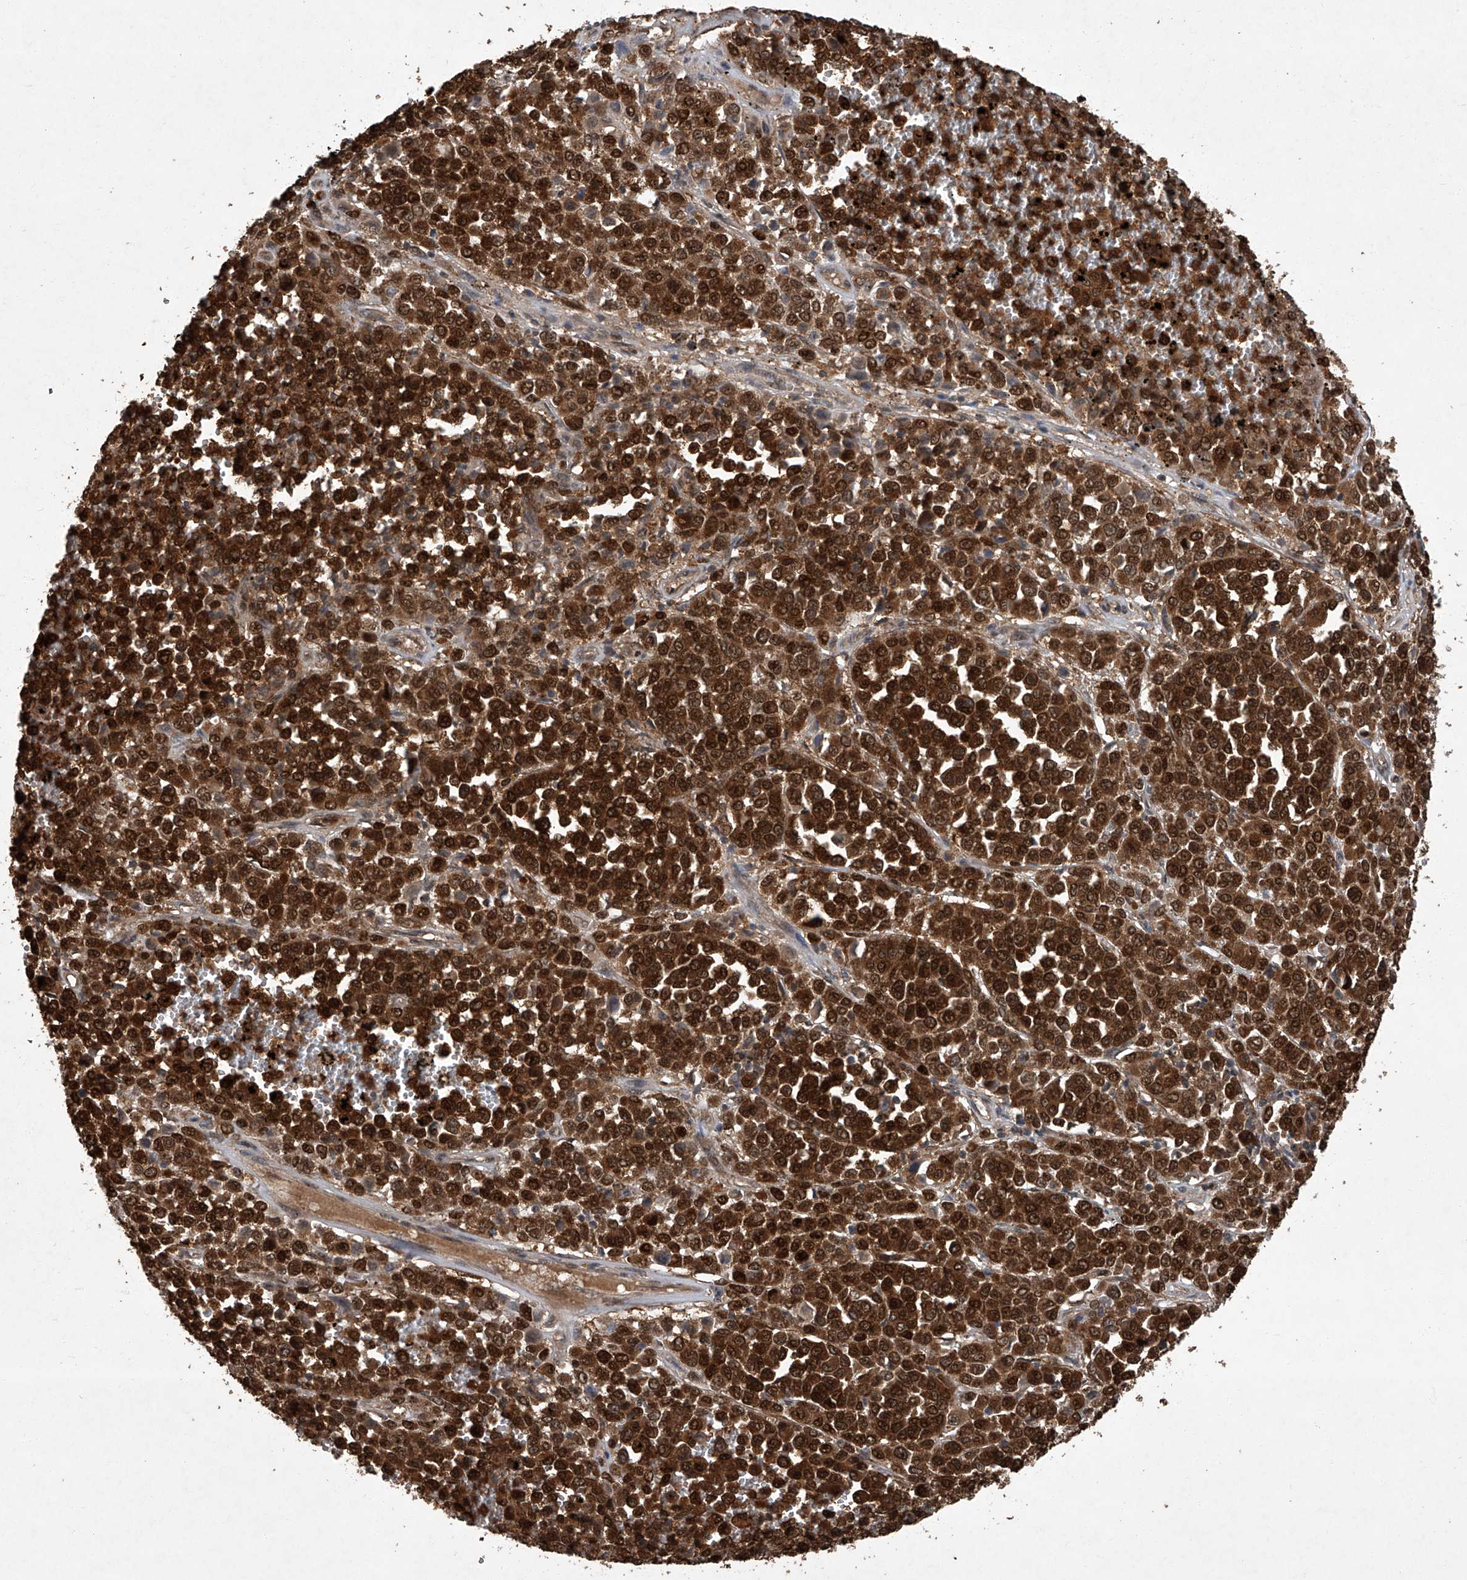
{"staining": {"intensity": "strong", "quantity": ">75%", "location": "cytoplasmic/membranous,nuclear"}, "tissue": "melanoma", "cell_type": "Tumor cells", "image_type": "cancer", "snomed": [{"axis": "morphology", "description": "Malignant melanoma, Metastatic site"}, {"axis": "topography", "description": "Pancreas"}], "caption": "Strong cytoplasmic/membranous and nuclear staining is present in approximately >75% of tumor cells in malignant melanoma (metastatic site).", "gene": "TSNAX", "patient": {"sex": "female", "age": 30}}